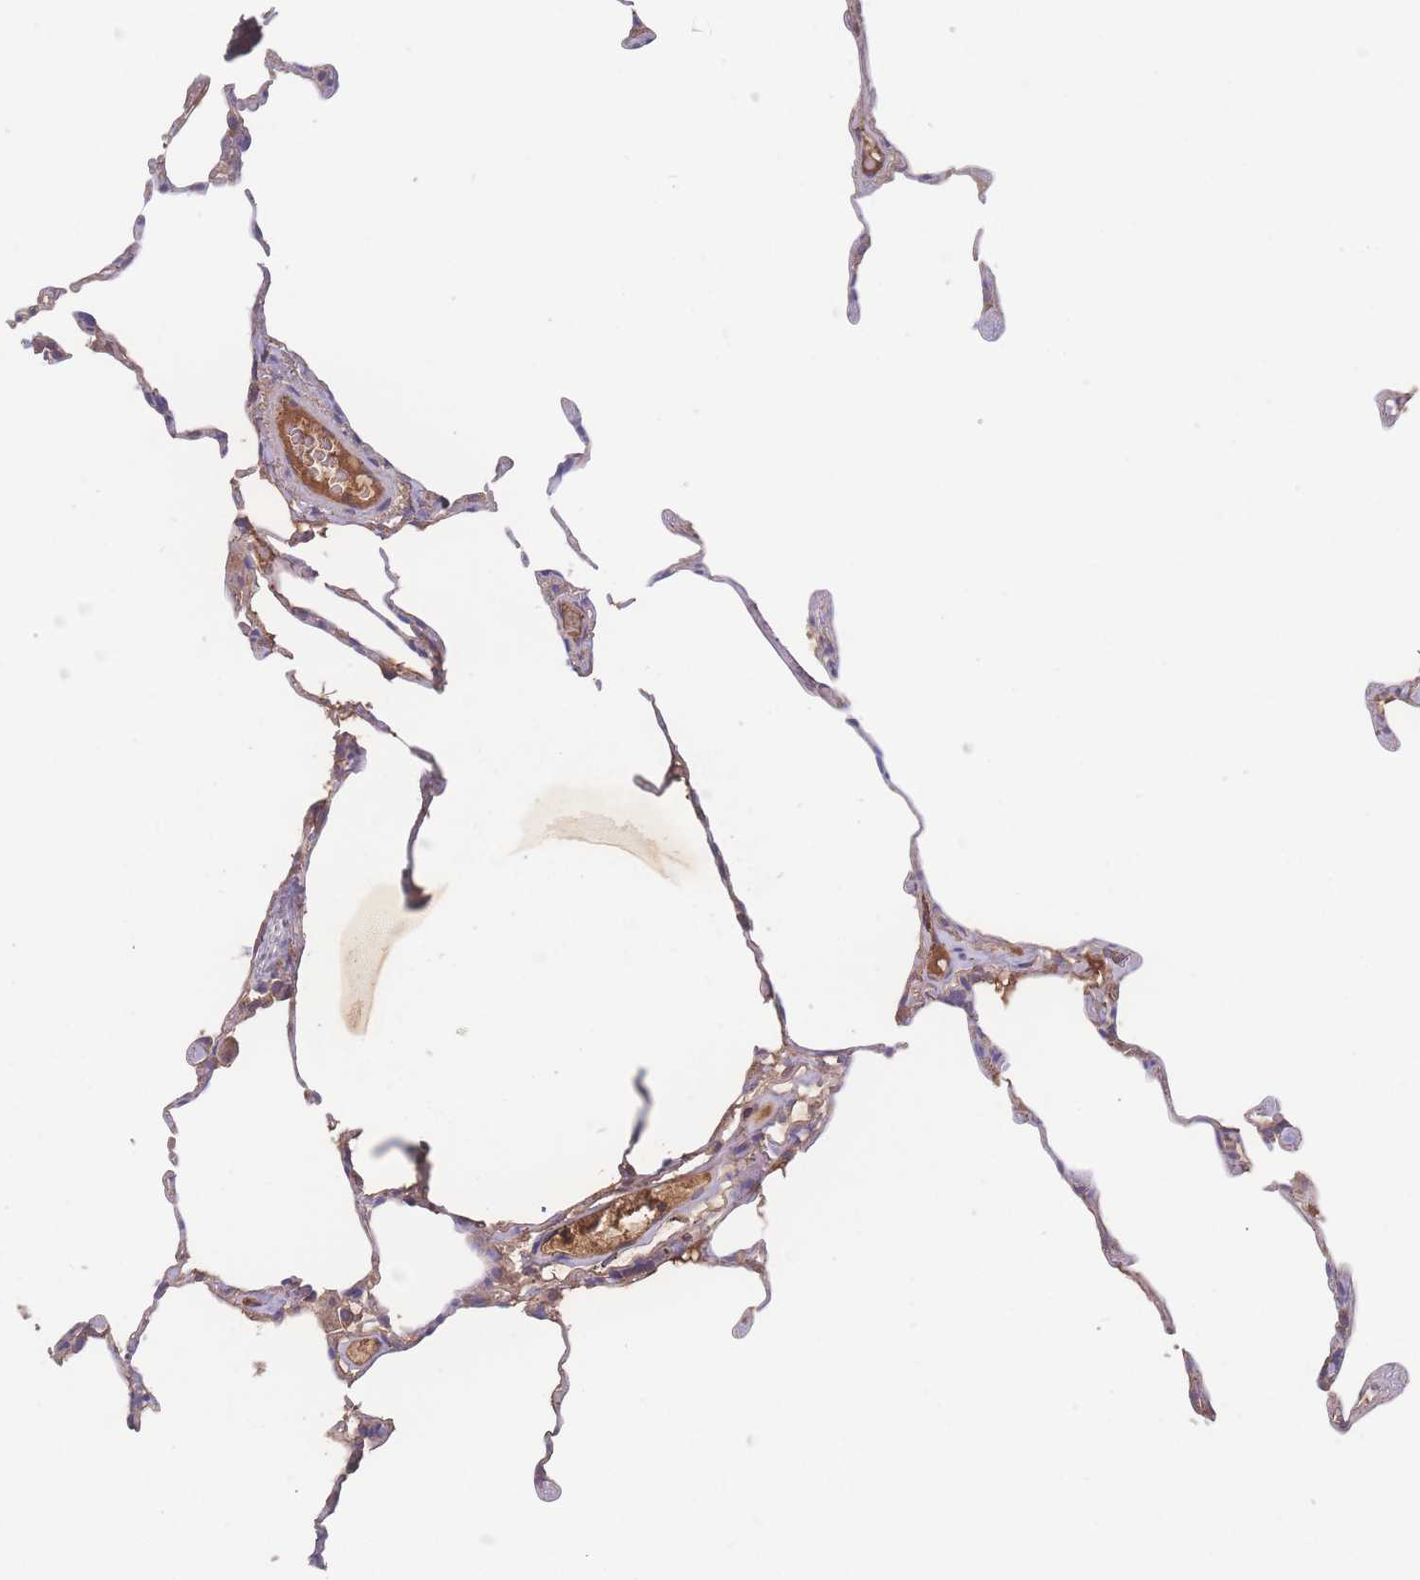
{"staining": {"intensity": "weak", "quantity": "25%-75%", "location": "cytoplasmic/membranous"}, "tissue": "lung", "cell_type": "Alveolar cells", "image_type": "normal", "snomed": [{"axis": "morphology", "description": "Normal tissue, NOS"}, {"axis": "topography", "description": "Lung"}], "caption": "Immunohistochemical staining of normal human lung reveals 25%-75% levels of weak cytoplasmic/membranous protein staining in approximately 25%-75% of alveolar cells. The protein is shown in brown color, while the nuclei are stained blue.", "gene": "ATXN10", "patient": {"sex": "female", "age": 57}}